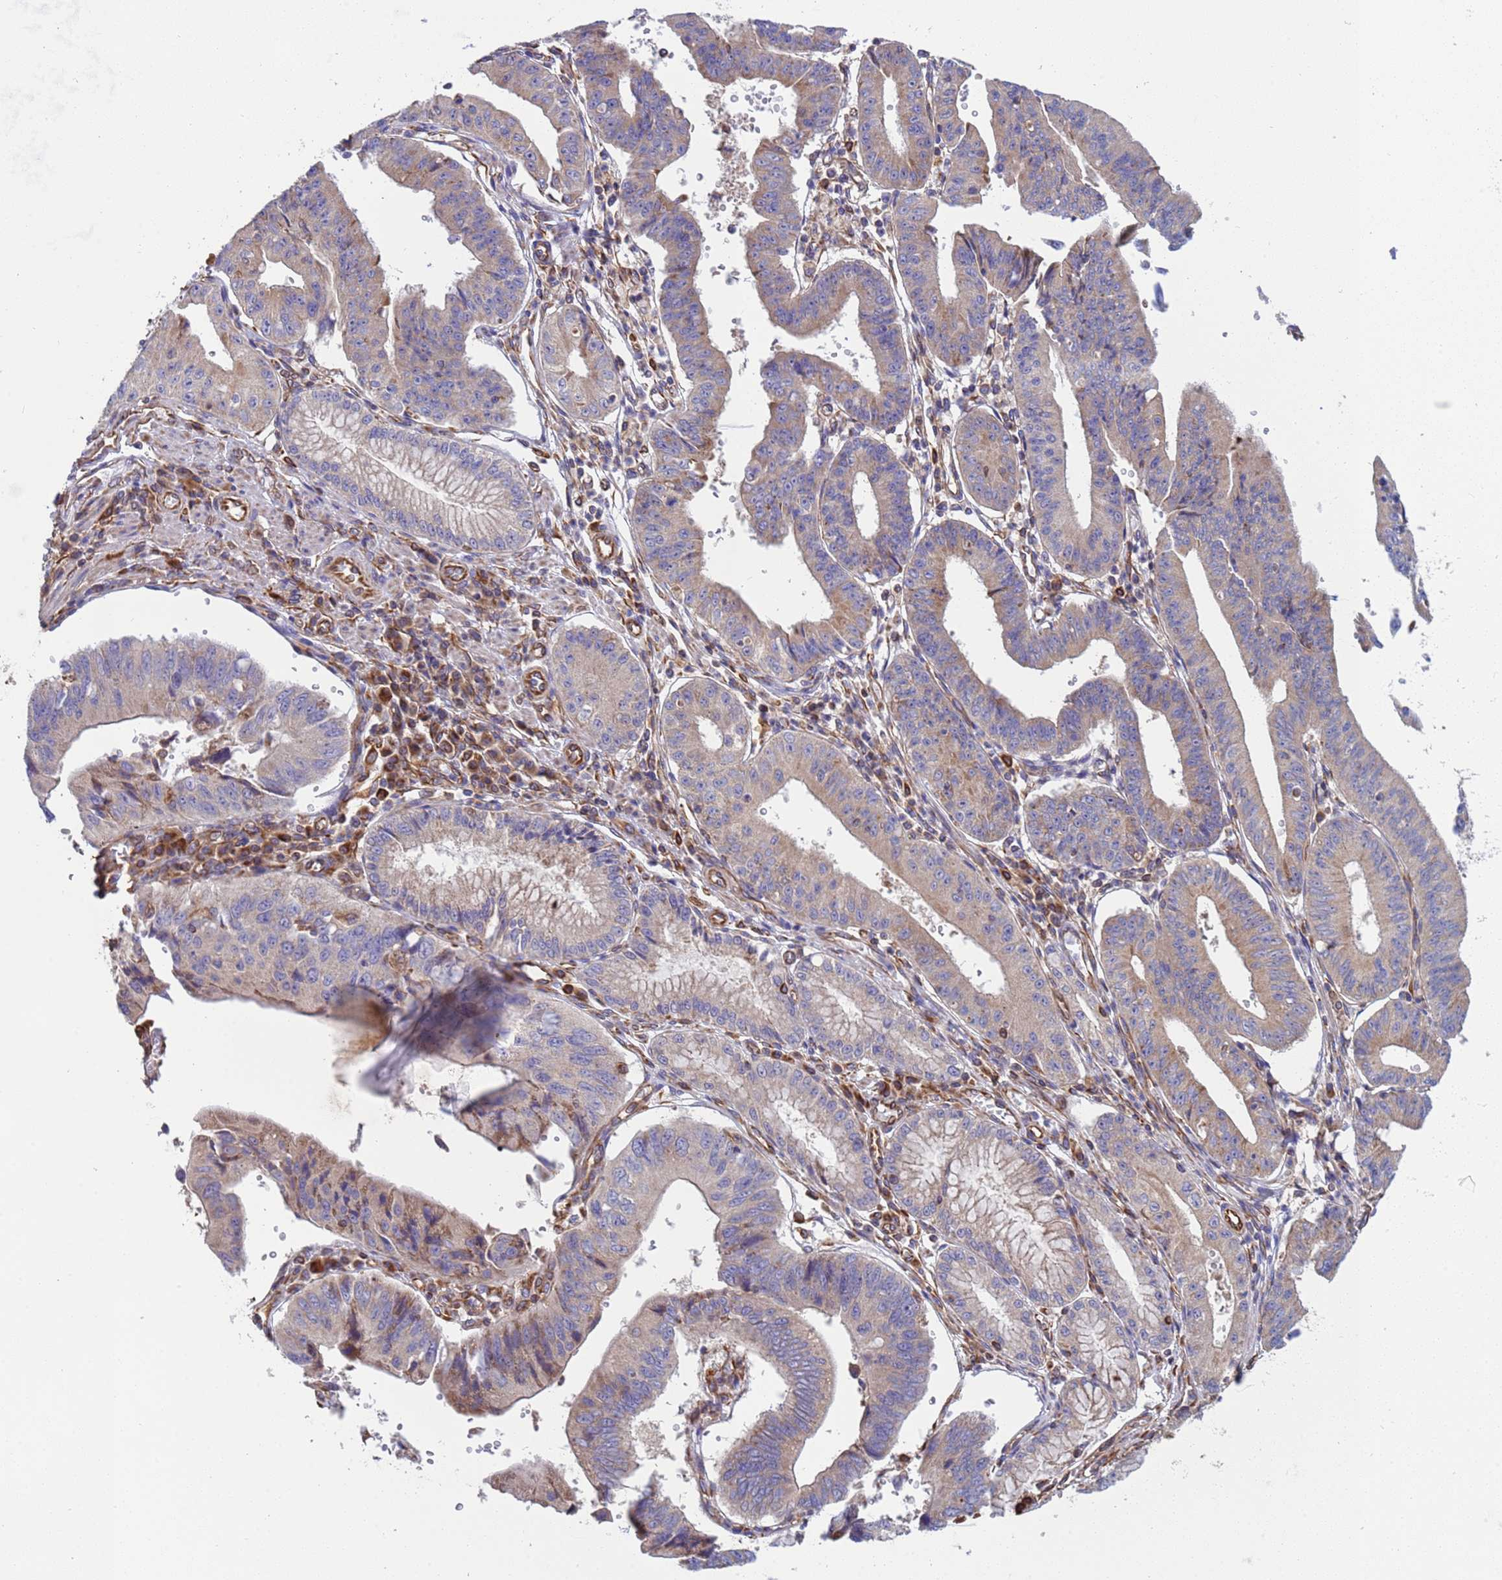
{"staining": {"intensity": "moderate", "quantity": "25%-75%", "location": "cytoplasmic/membranous"}, "tissue": "stomach cancer", "cell_type": "Tumor cells", "image_type": "cancer", "snomed": [{"axis": "morphology", "description": "Adenocarcinoma, NOS"}, {"axis": "topography", "description": "Stomach"}], "caption": "A histopathology image of human stomach cancer (adenocarcinoma) stained for a protein reveals moderate cytoplasmic/membranous brown staining in tumor cells.", "gene": "NUDT12", "patient": {"sex": "male", "age": 59}}